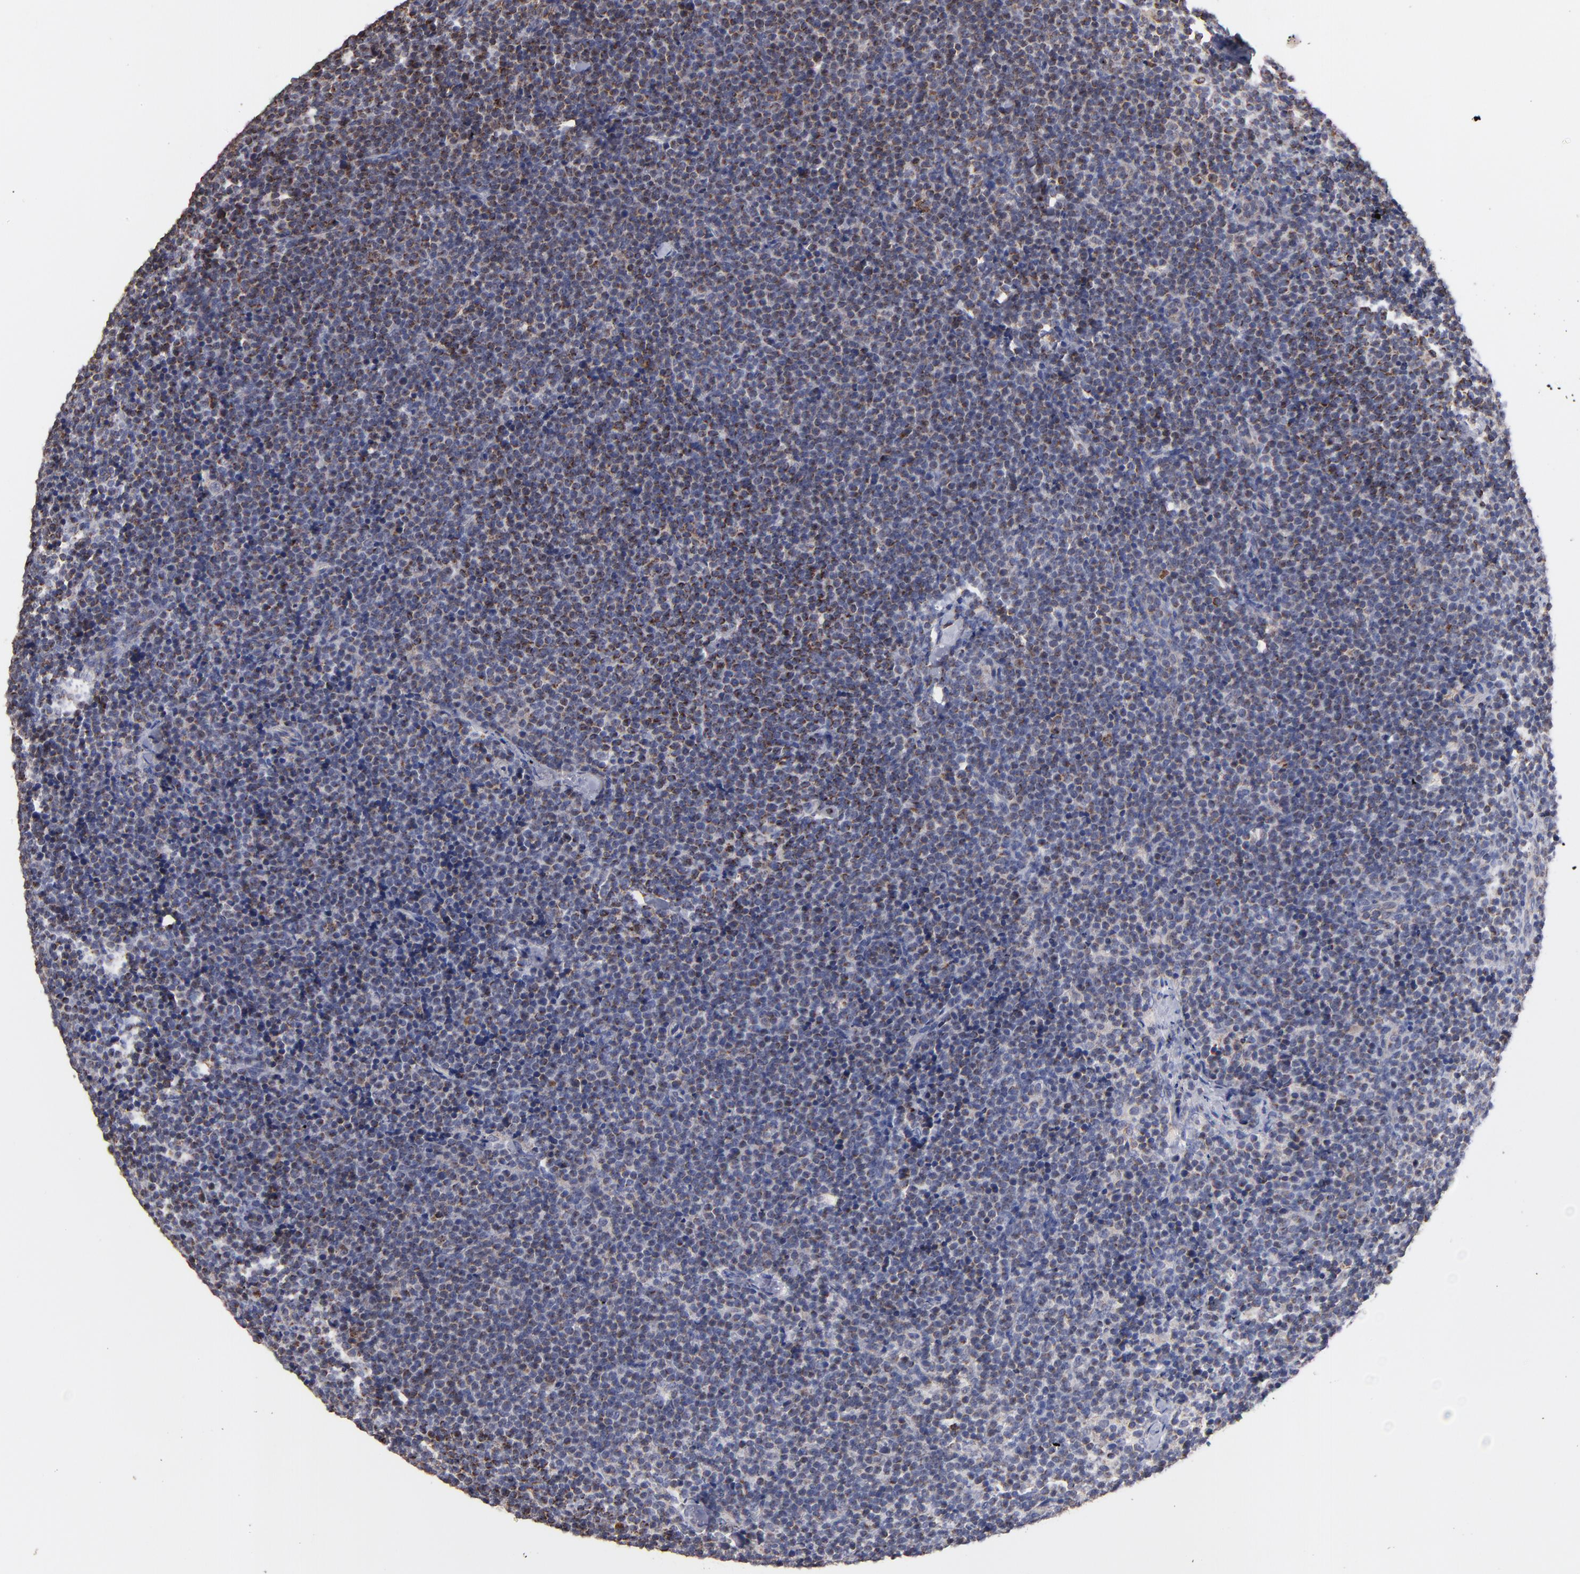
{"staining": {"intensity": "moderate", "quantity": "25%-75%", "location": "cytoplasmic/membranous"}, "tissue": "lymphoma", "cell_type": "Tumor cells", "image_type": "cancer", "snomed": [{"axis": "morphology", "description": "Malignant lymphoma, non-Hodgkin's type, High grade"}, {"axis": "topography", "description": "Lymph node"}], "caption": "Tumor cells show medium levels of moderate cytoplasmic/membranous staining in about 25%-75% of cells in high-grade malignant lymphoma, non-Hodgkin's type.", "gene": "DIABLO", "patient": {"sex": "female", "age": 58}}